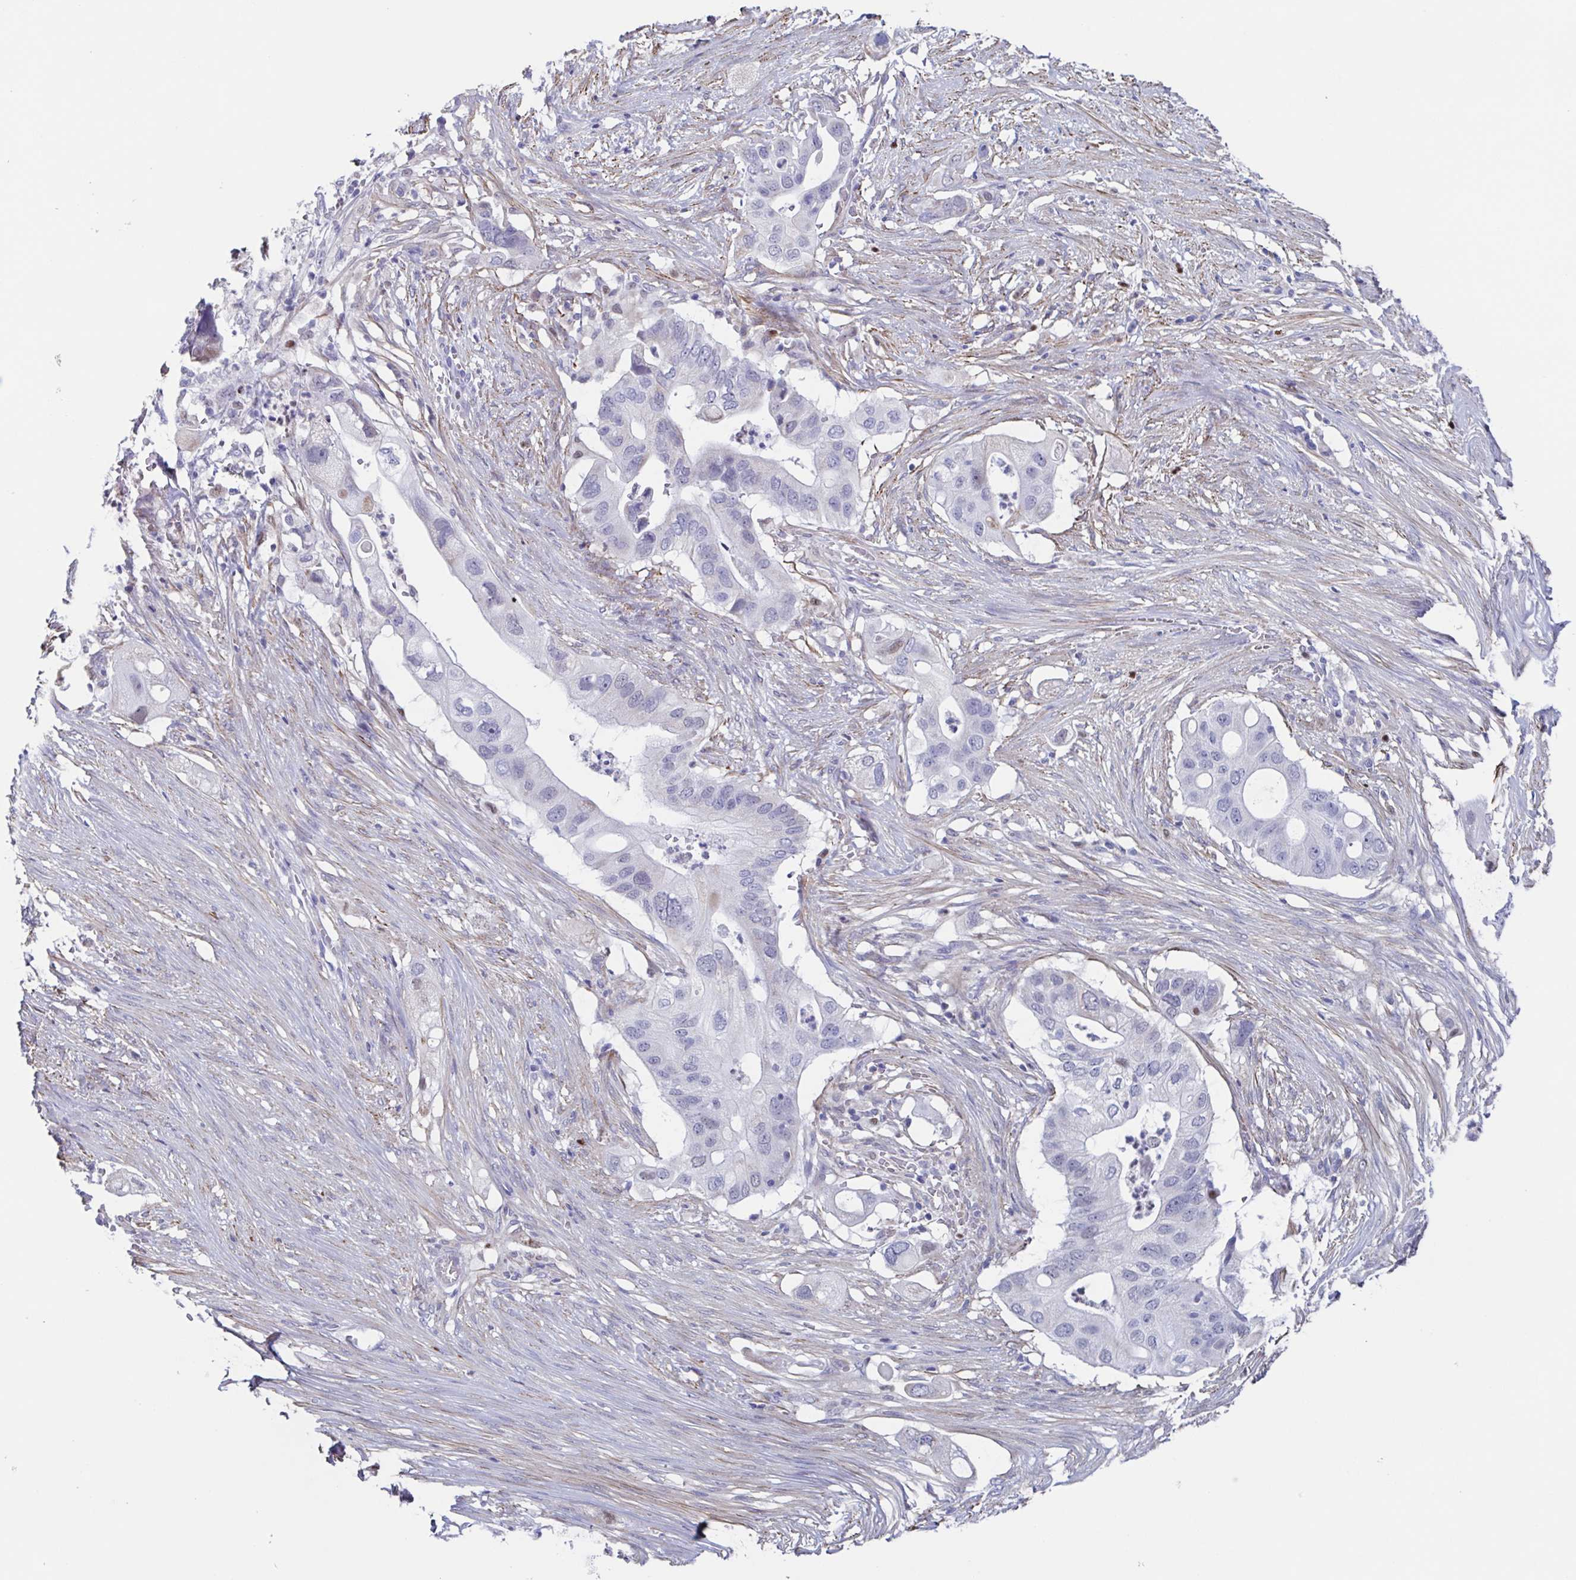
{"staining": {"intensity": "negative", "quantity": "none", "location": "none"}, "tissue": "pancreatic cancer", "cell_type": "Tumor cells", "image_type": "cancer", "snomed": [{"axis": "morphology", "description": "Adenocarcinoma, NOS"}, {"axis": "topography", "description": "Pancreas"}], "caption": "Photomicrograph shows no significant protein expression in tumor cells of pancreatic adenocarcinoma.", "gene": "PBOV1", "patient": {"sex": "female", "age": 72}}